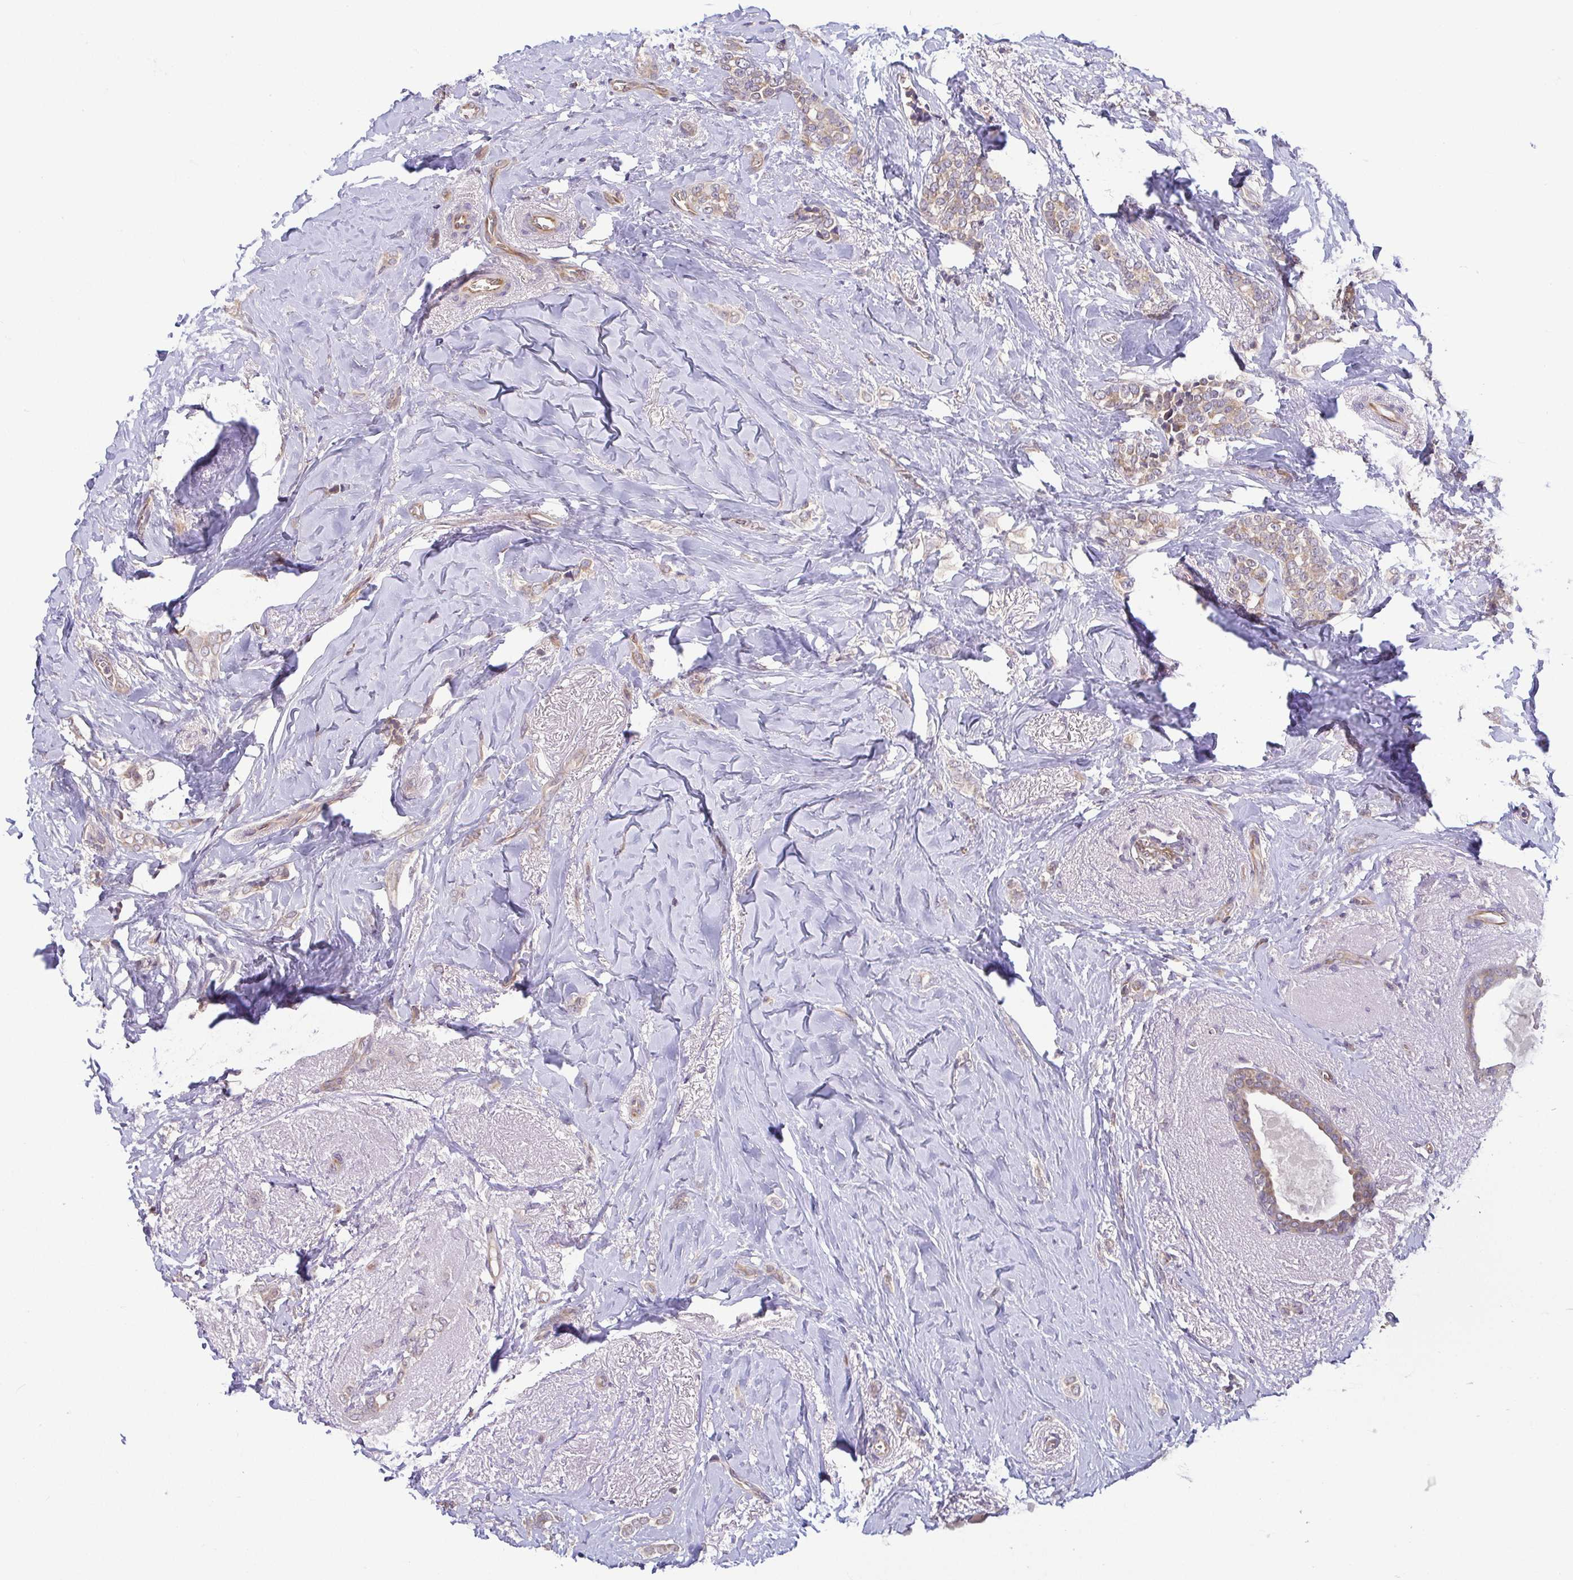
{"staining": {"intensity": "weak", "quantity": ">75%", "location": "cytoplasmic/membranous"}, "tissue": "breast cancer", "cell_type": "Tumor cells", "image_type": "cancer", "snomed": [{"axis": "morphology", "description": "Normal tissue, NOS"}, {"axis": "morphology", "description": "Duct carcinoma"}, {"axis": "topography", "description": "Breast"}], "caption": "Protein expression analysis of breast infiltrating ductal carcinoma reveals weak cytoplasmic/membranous staining in about >75% of tumor cells.", "gene": "OSBPL7", "patient": {"sex": "female", "age": 77}}